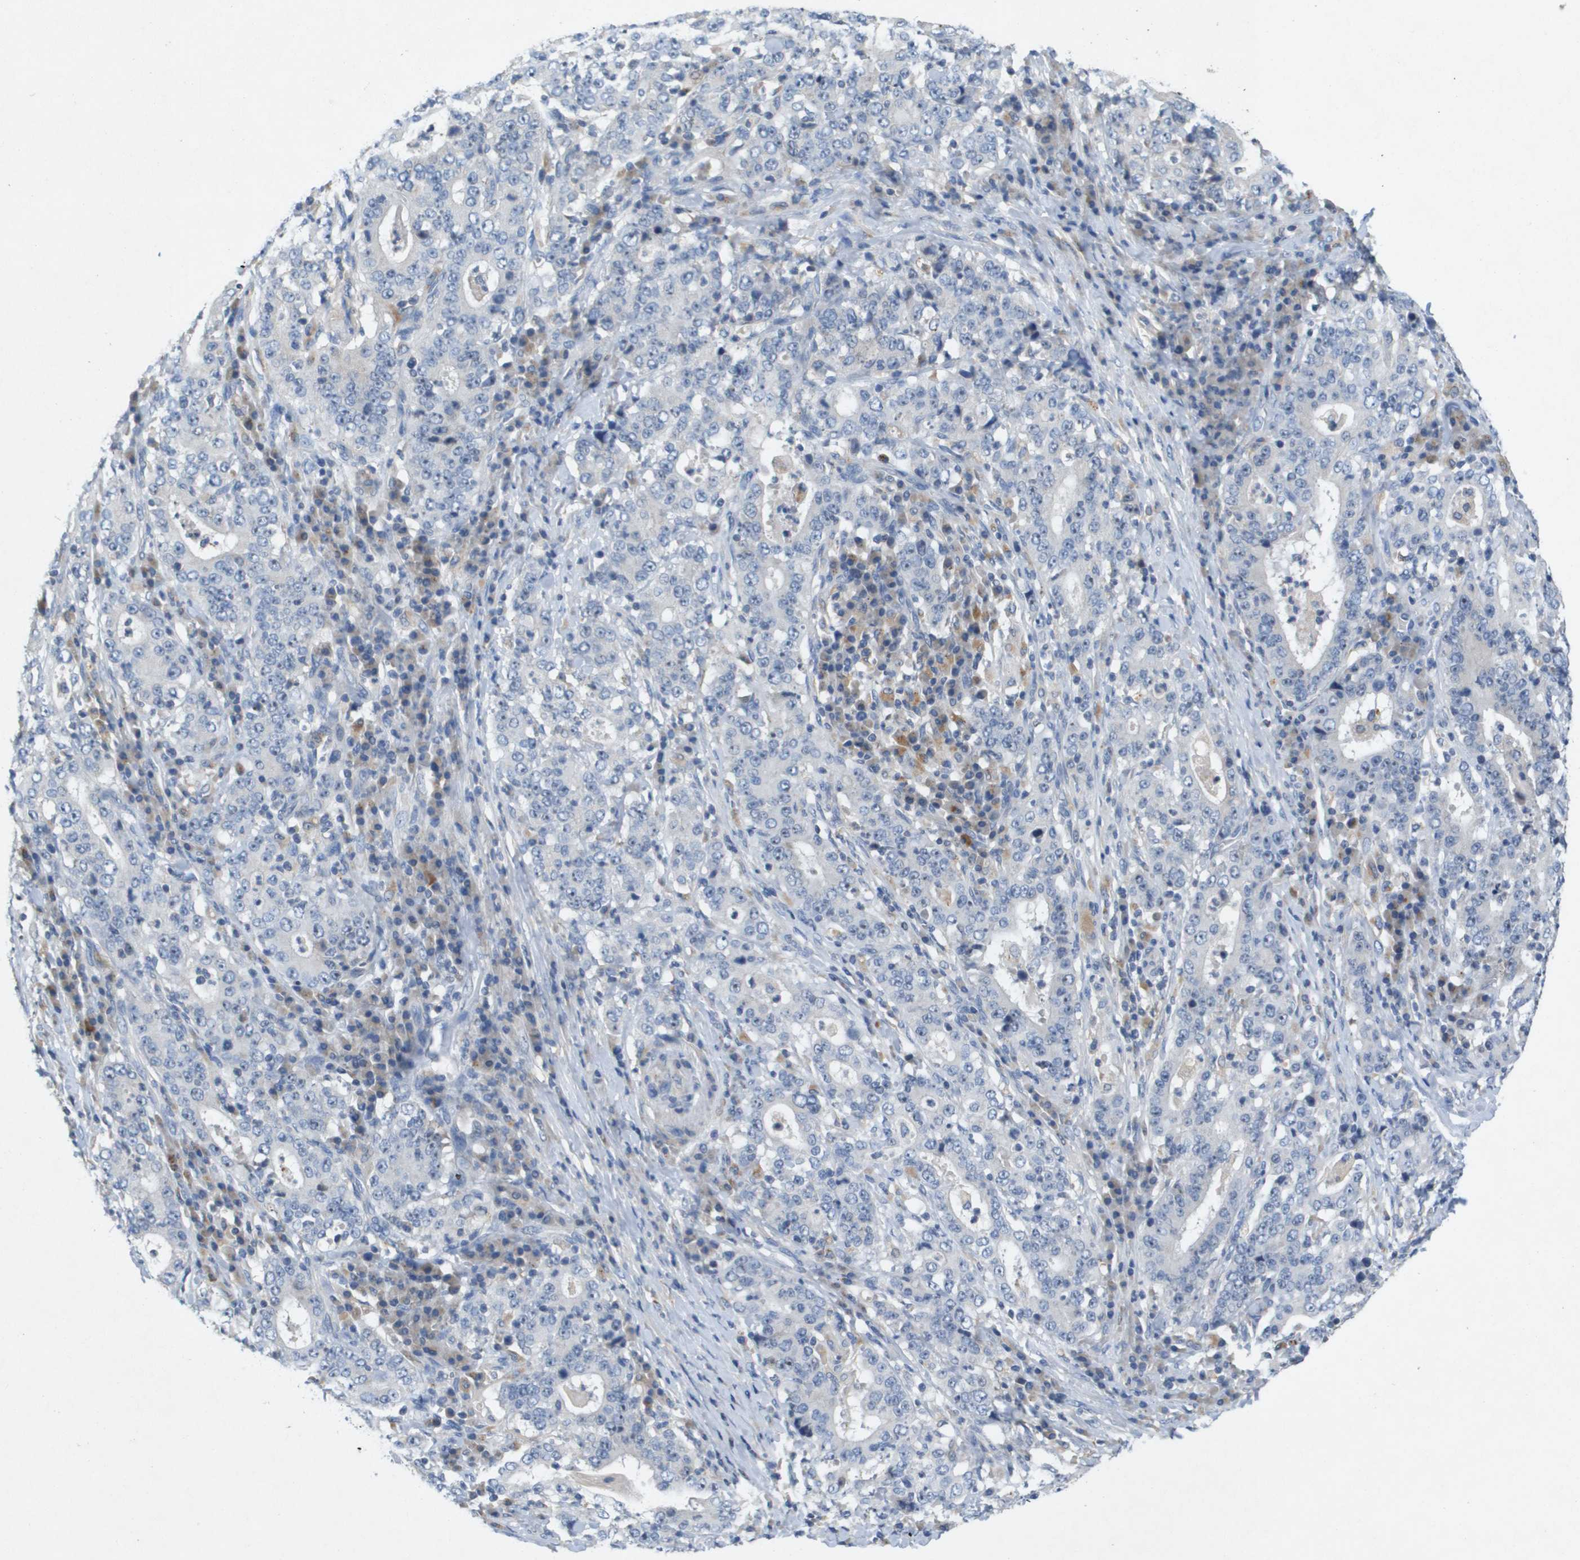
{"staining": {"intensity": "negative", "quantity": "none", "location": "none"}, "tissue": "stomach cancer", "cell_type": "Tumor cells", "image_type": "cancer", "snomed": [{"axis": "morphology", "description": "Normal tissue, NOS"}, {"axis": "morphology", "description": "Adenocarcinoma, NOS"}, {"axis": "topography", "description": "Stomach, upper"}, {"axis": "topography", "description": "Stomach"}], "caption": "IHC image of neoplastic tissue: stomach cancer (adenocarcinoma) stained with DAB (3,3'-diaminobenzidine) reveals no significant protein staining in tumor cells.", "gene": "B3GNT5", "patient": {"sex": "male", "age": 59}}